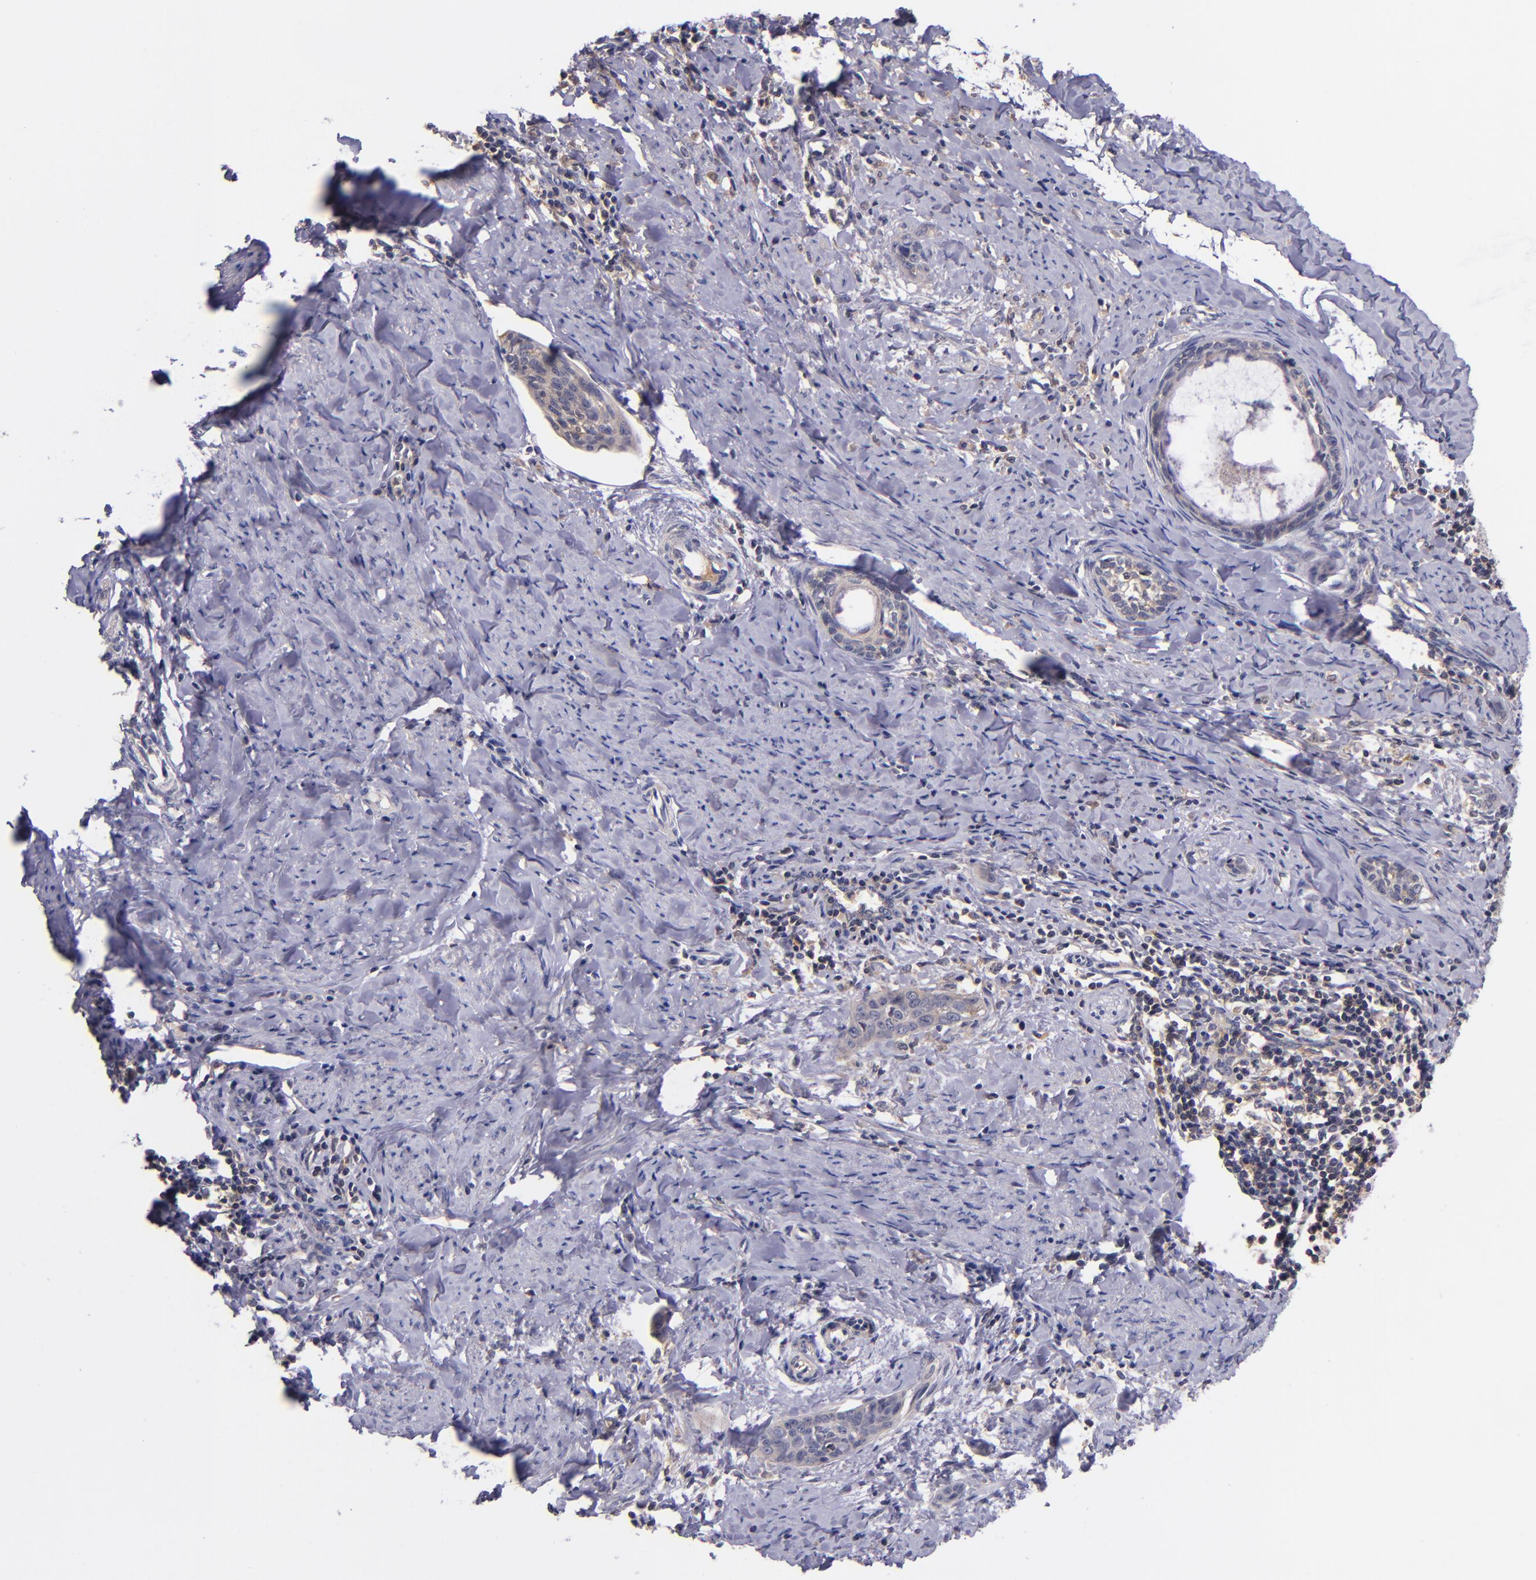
{"staining": {"intensity": "negative", "quantity": "none", "location": "none"}, "tissue": "cervical cancer", "cell_type": "Tumor cells", "image_type": "cancer", "snomed": [{"axis": "morphology", "description": "Squamous cell carcinoma, NOS"}, {"axis": "topography", "description": "Cervix"}], "caption": "Photomicrograph shows no significant protein expression in tumor cells of cervical squamous cell carcinoma. (DAB (3,3'-diaminobenzidine) immunohistochemistry (IHC) with hematoxylin counter stain).", "gene": "RBP4", "patient": {"sex": "female", "age": 33}}